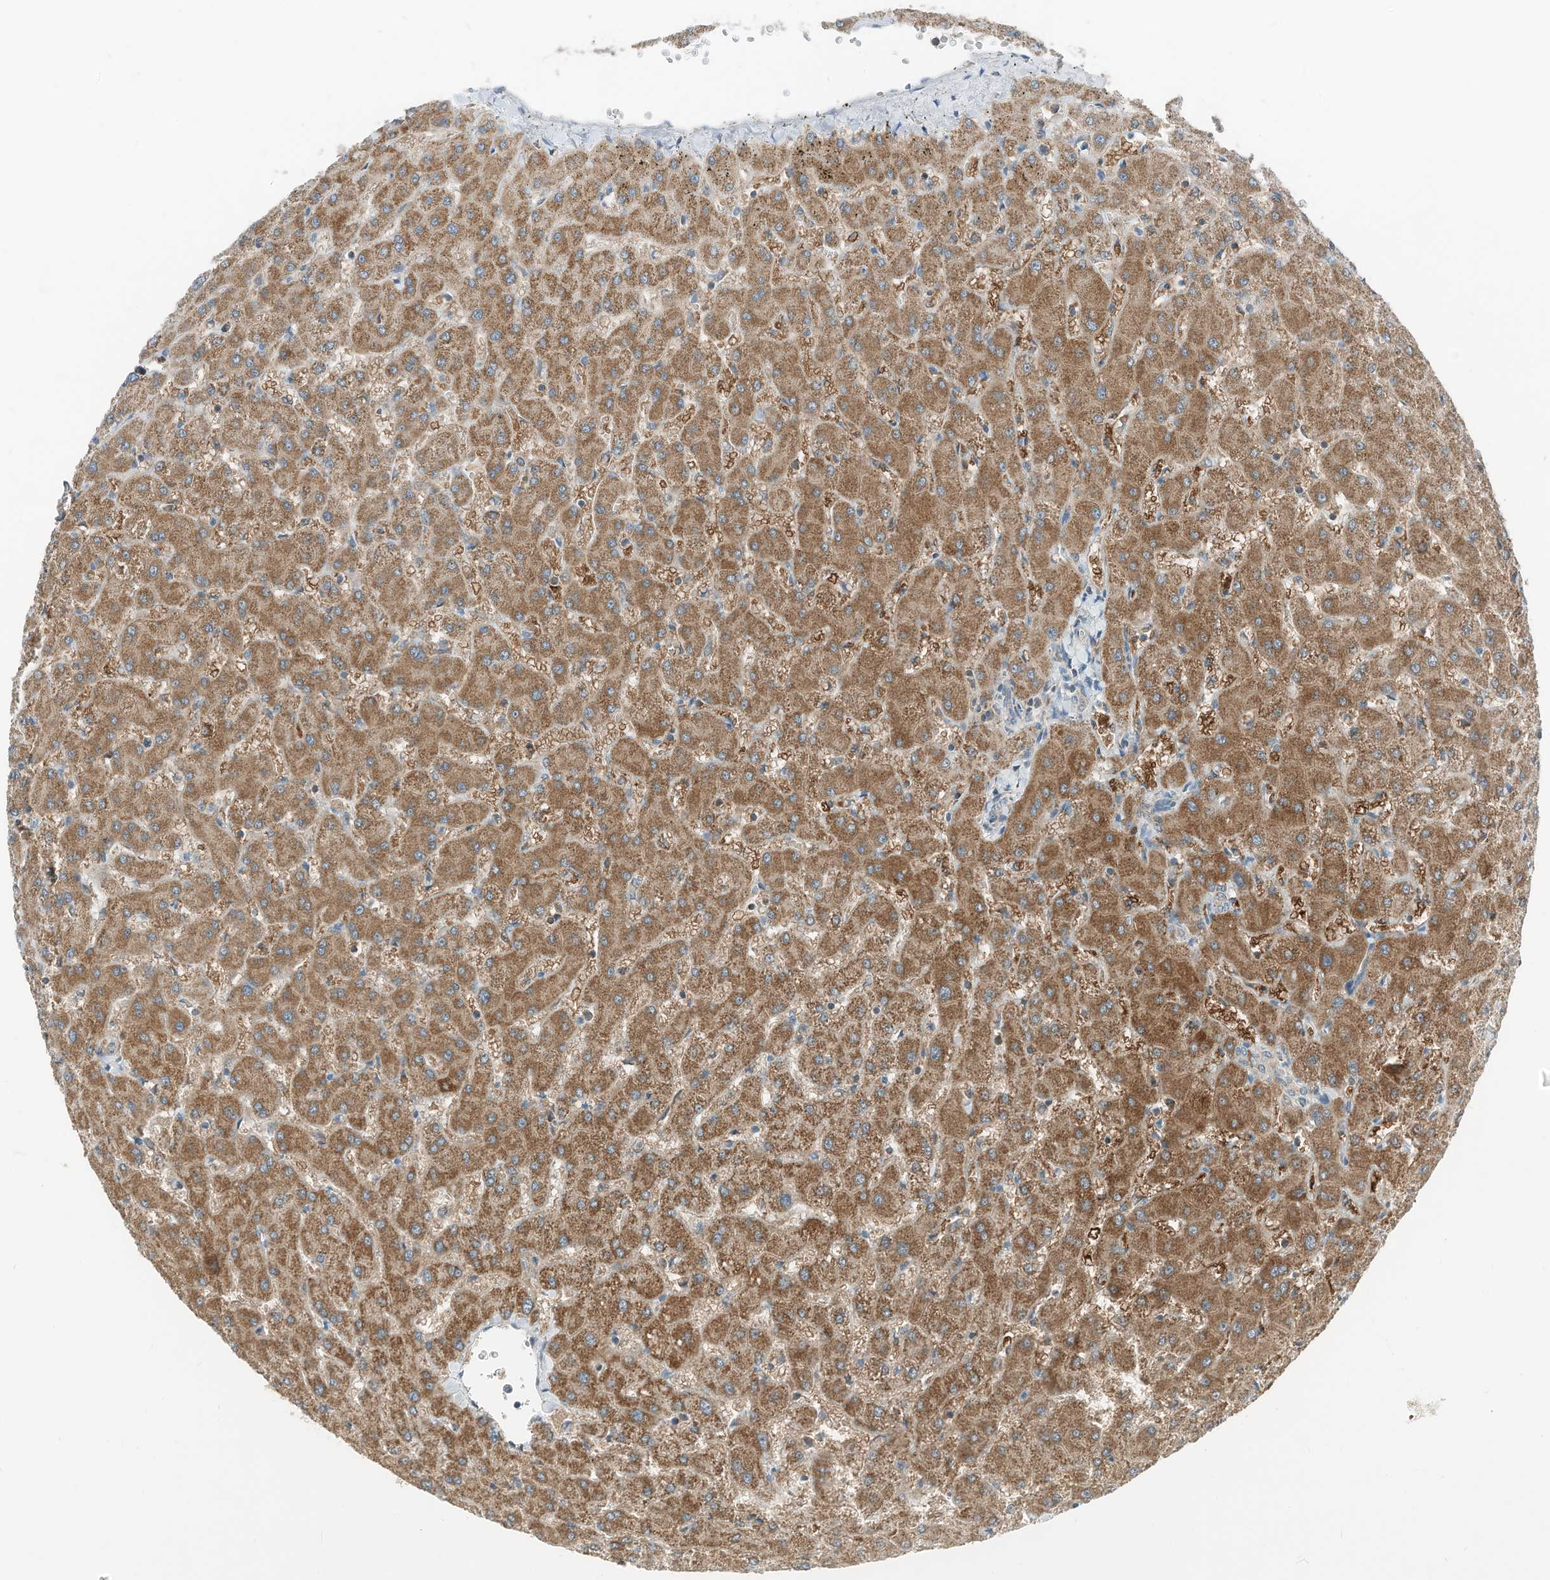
{"staining": {"intensity": "weak", "quantity": "25%-75%", "location": "cytoplasmic/membranous"}, "tissue": "liver", "cell_type": "Cholangiocytes", "image_type": "normal", "snomed": [{"axis": "morphology", "description": "Normal tissue, NOS"}, {"axis": "topography", "description": "Liver"}], "caption": "Normal liver exhibits weak cytoplasmic/membranous staining in approximately 25%-75% of cholangiocytes.", "gene": "RMND1", "patient": {"sex": "female", "age": 63}}